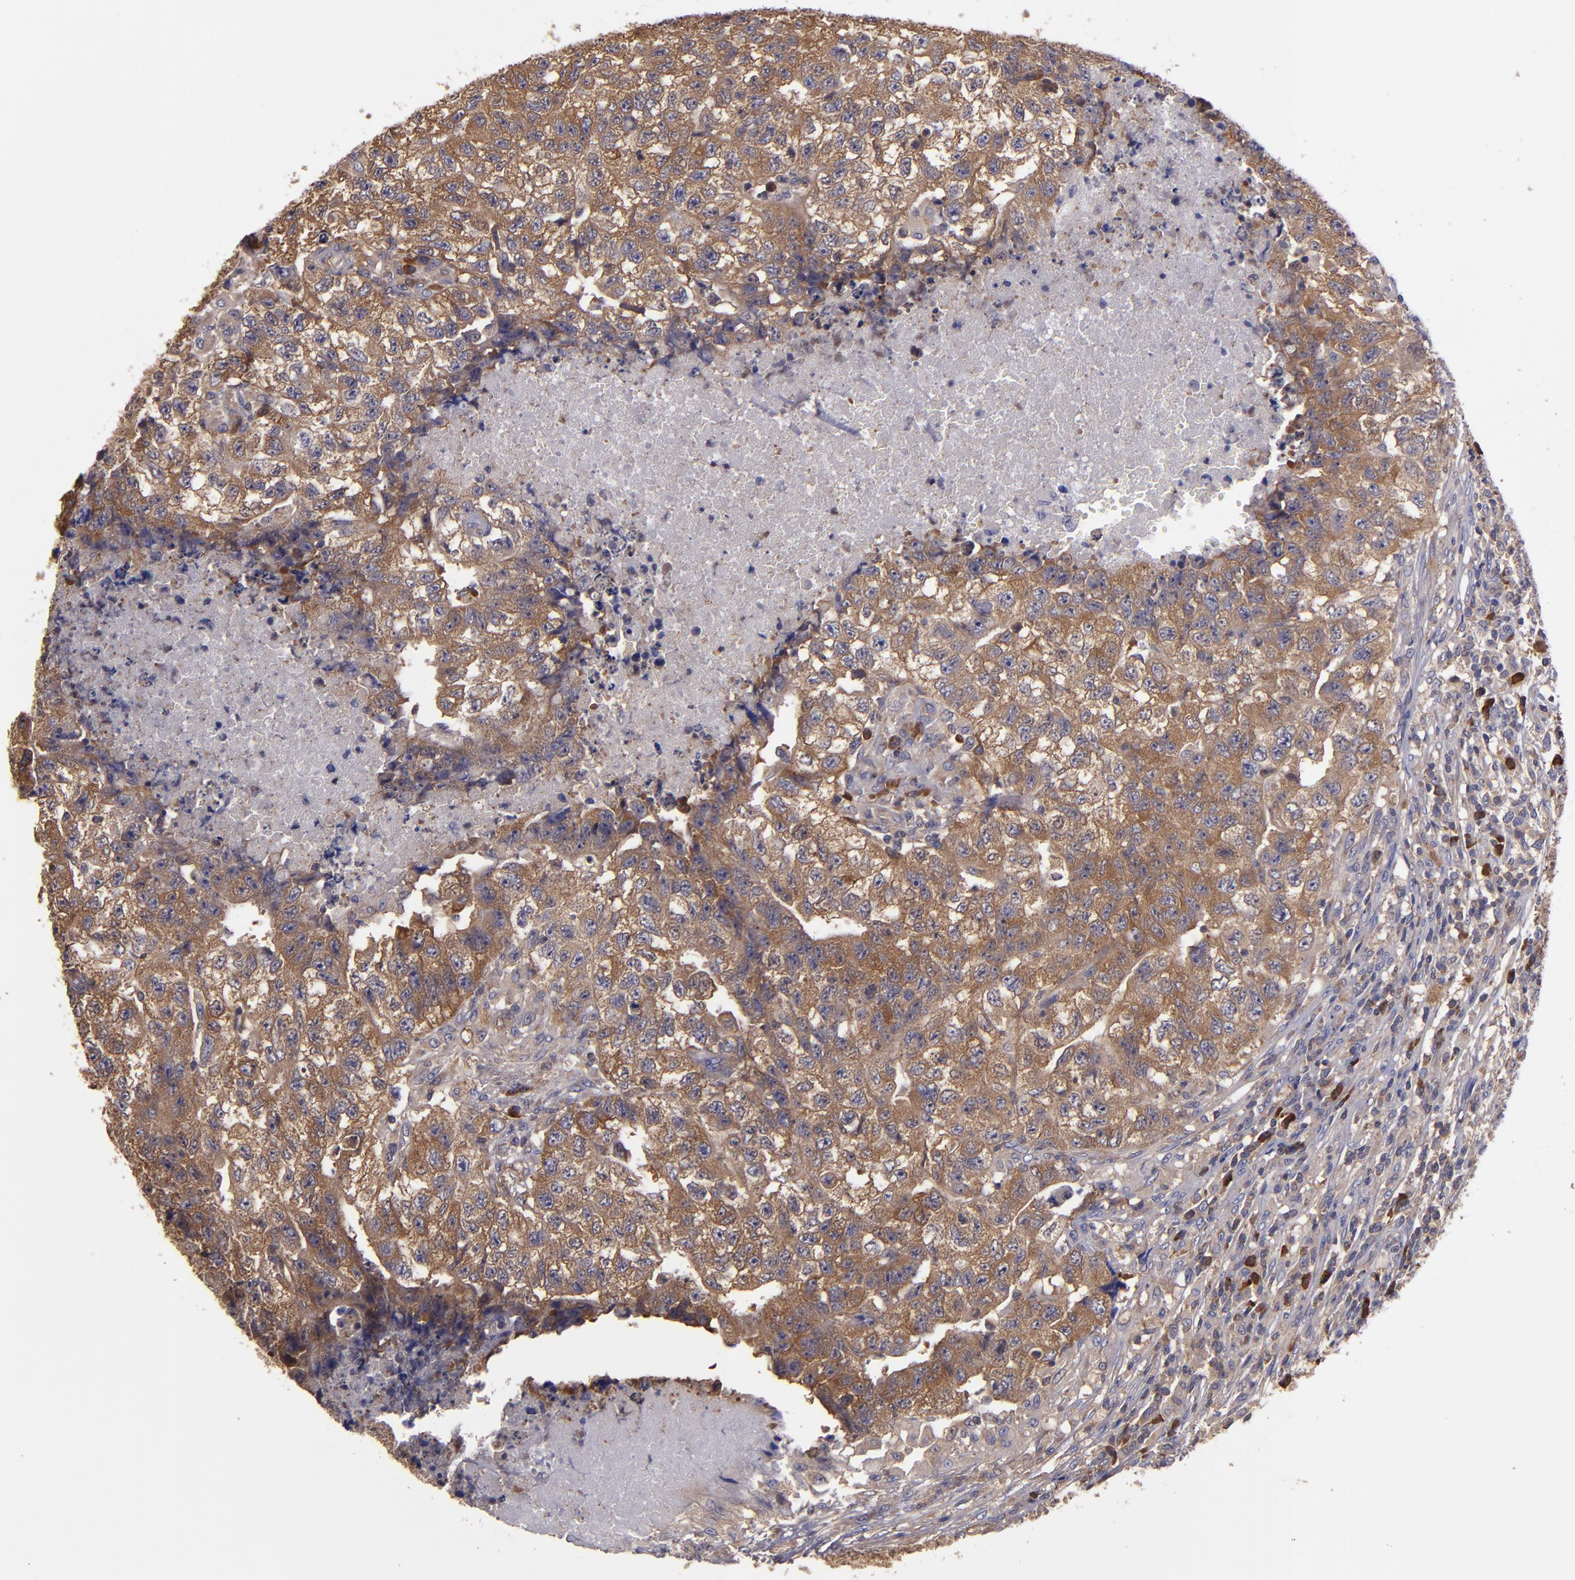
{"staining": {"intensity": "moderate", "quantity": ">75%", "location": "cytoplasmic/membranous"}, "tissue": "testis cancer", "cell_type": "Tumor cells", "image_type": "cancer", "snomed": [{"axis": "morphology", "description": "Carcinoma, Embryonal, NOS"}, {"axis": "topography", "description": "Testis"}], "caption": "Testis embryonal carcinoma tissue reveals moderate cytoplasmic/membranous expression in about >75% of tumor cells, visualized by immunohistochemistry.", "gene": "CARS1", "patient": {"sex": "male", "age": 21}}